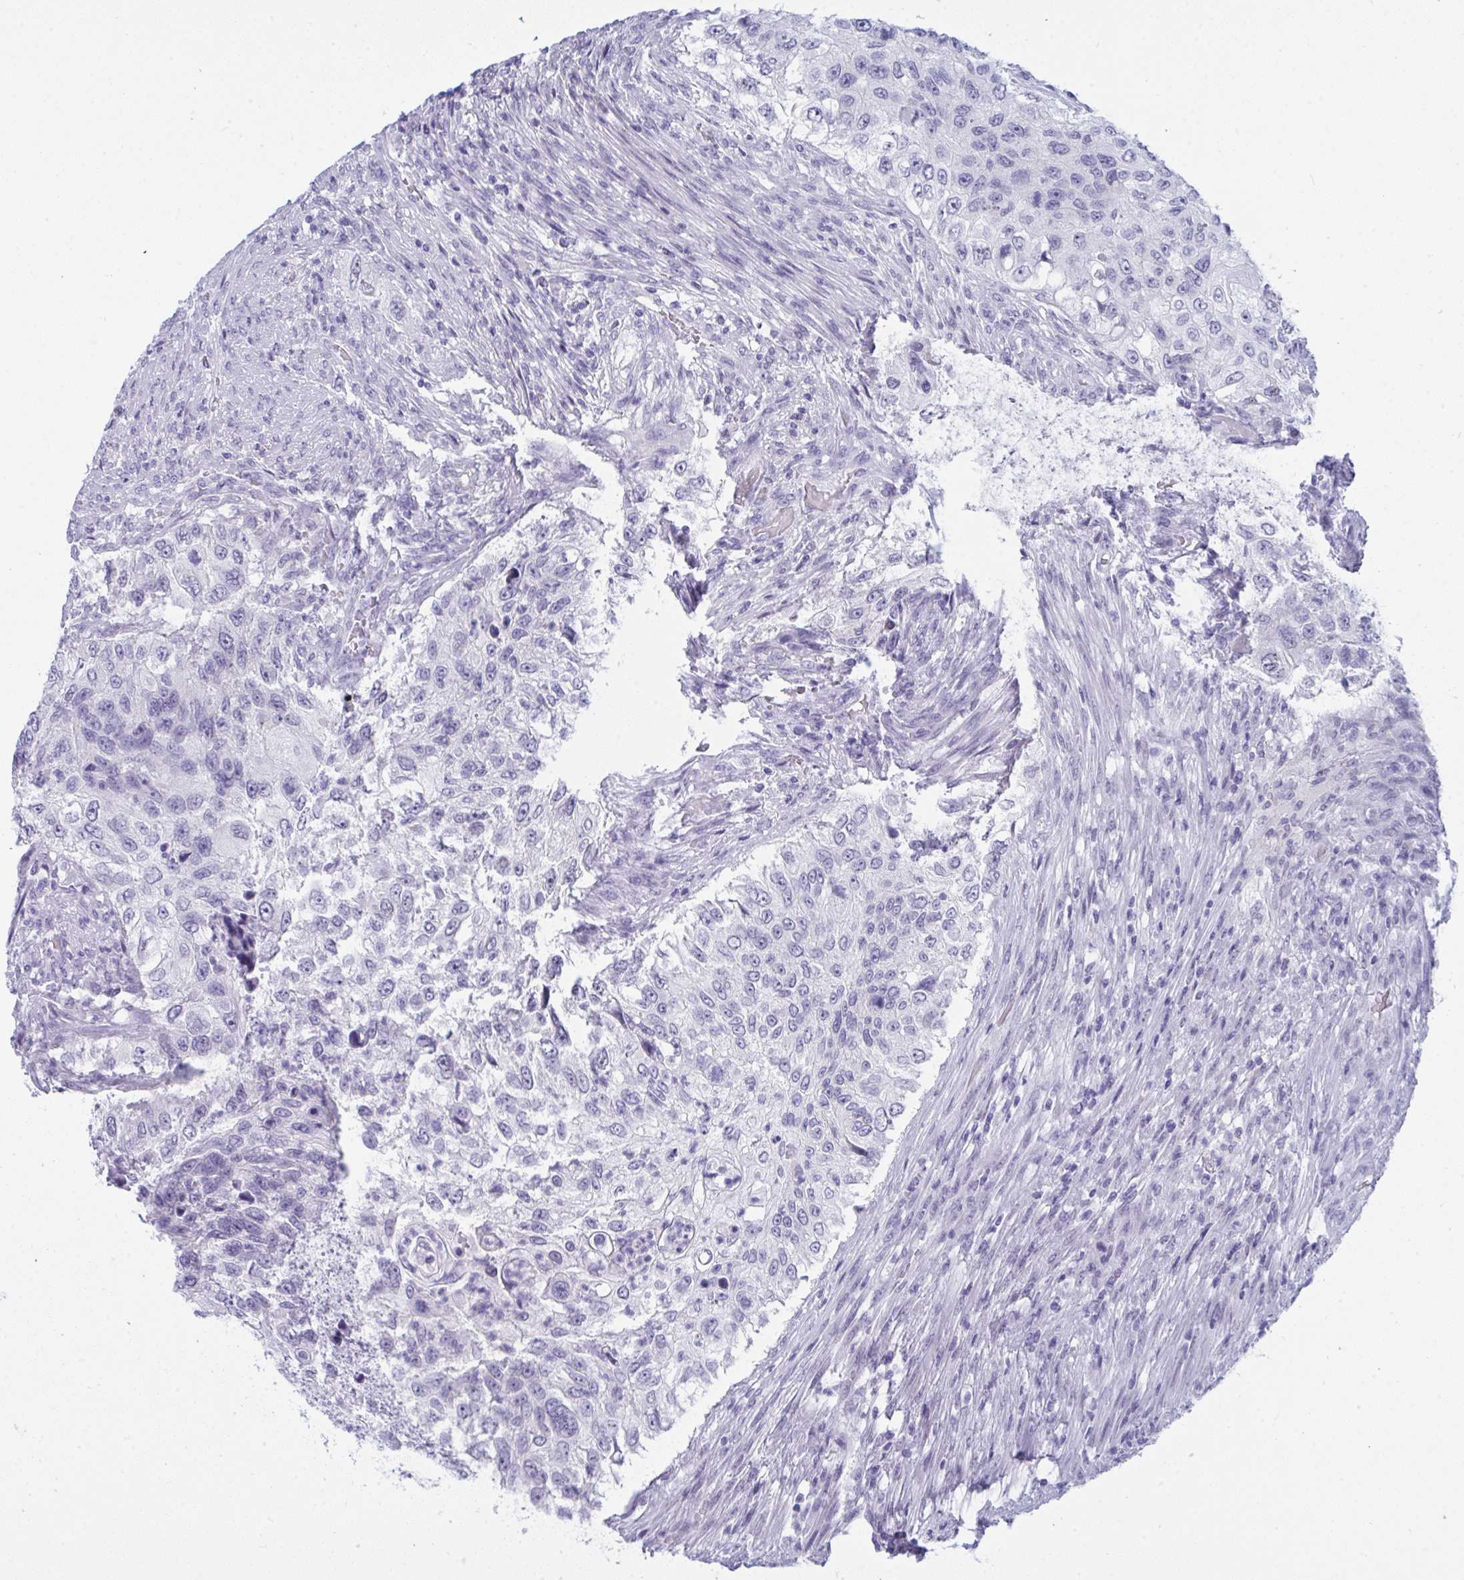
{"staining": {"intensity": "negative", "quantity": "none", "location": "none"}, "tissue": "urothelial cancer", "cell_type": "Tumor cells", "image_type": "cancer", "snomed": [{"axis": "morphology", "description": "Urothelial carcinoma, High grade"}, {"axis": "topography", "description": "Urinary bladder"}], "caption": "An IHC image of urothelial carcinoma (high-grade) is shown. There is no staining in tumor cells of urothelial carcinoma (high-grade). Nuclei are stained in blue.", "gene": "PRDM9", "patient": {"sex": "female", "age": 60}}